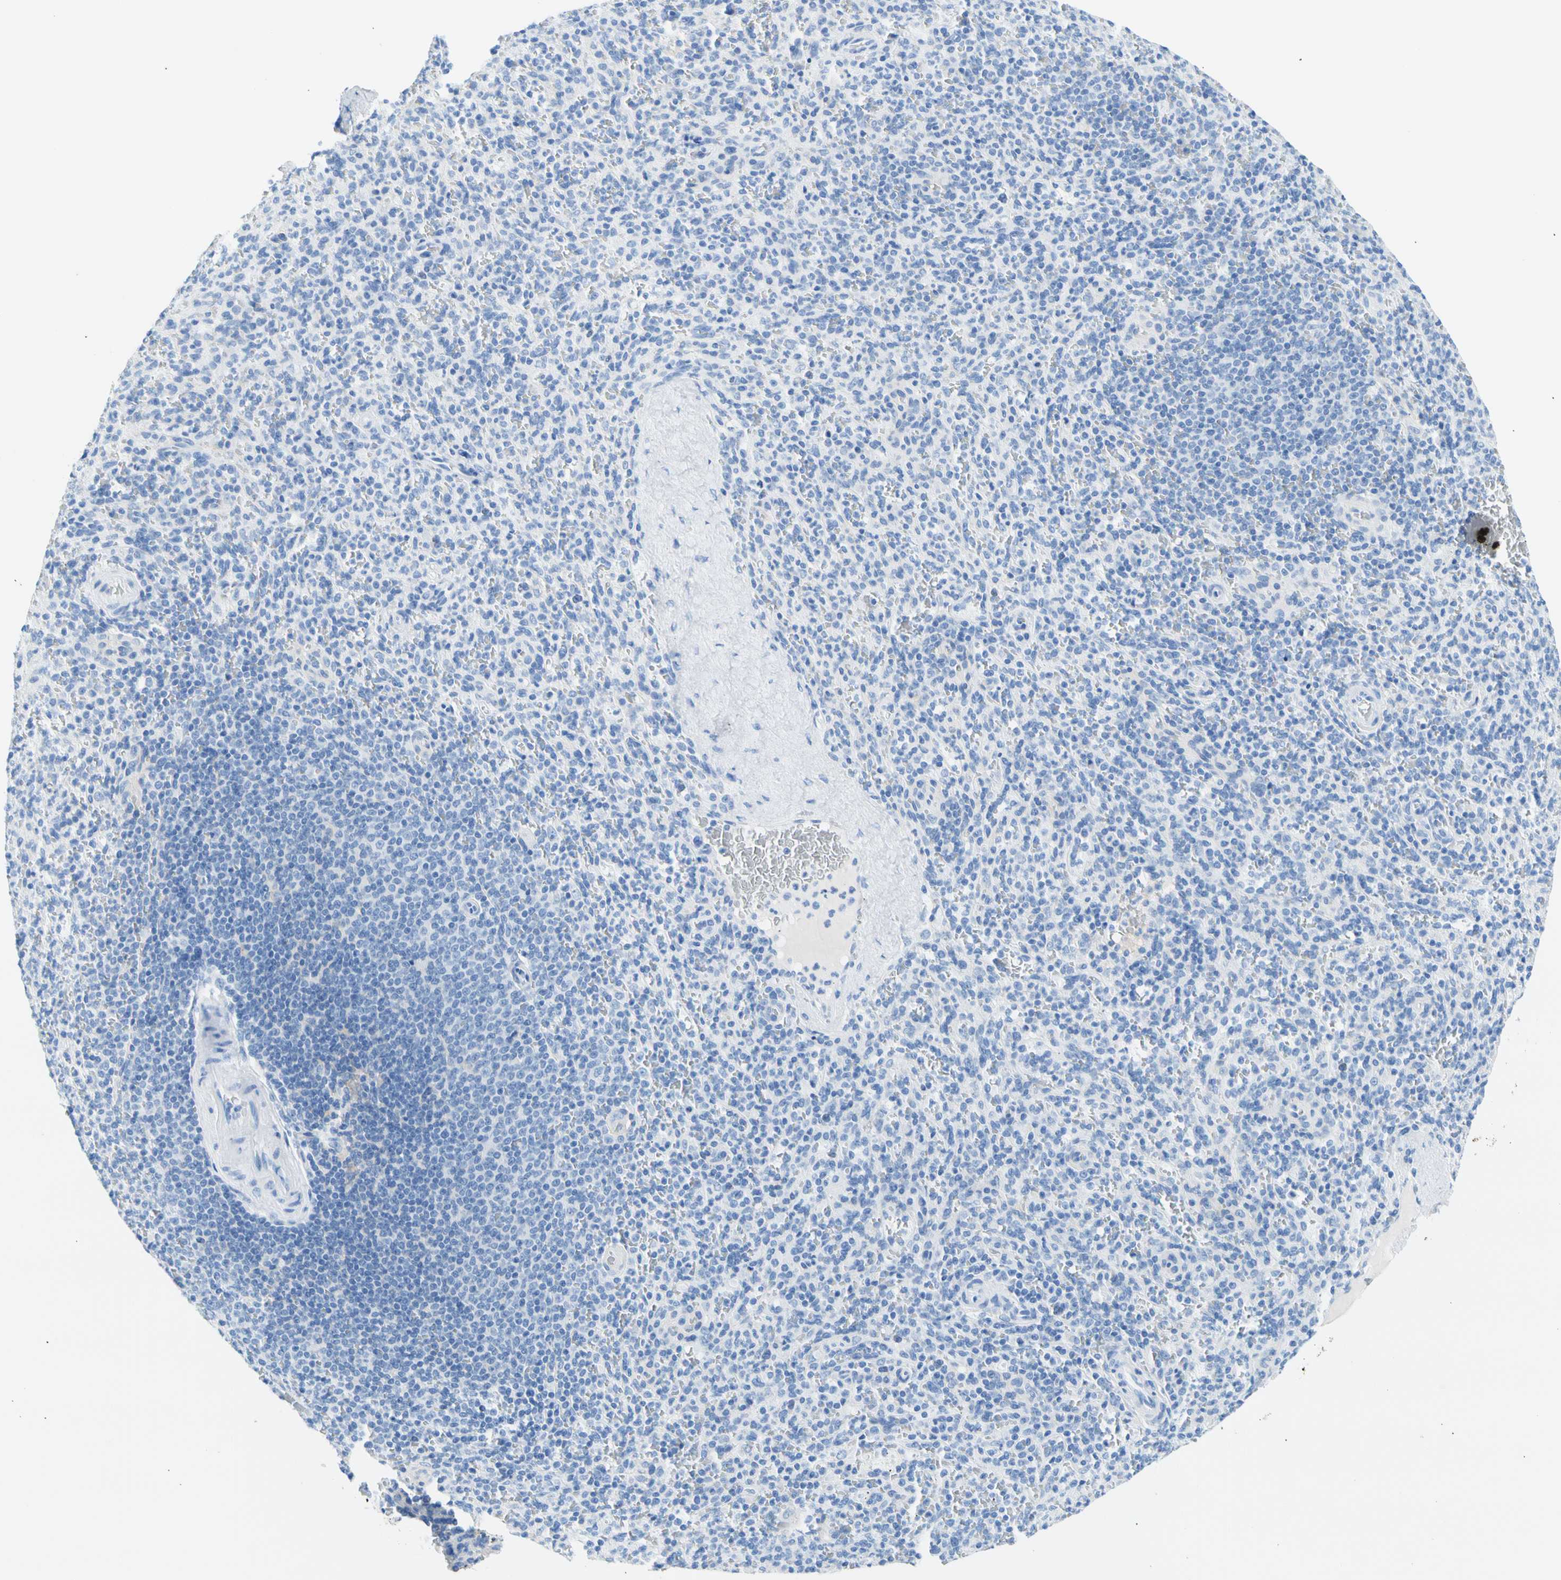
{"staining": {"intensity": "negative", "quantity": "none", "location": "none"}, "tissue": "spleen", "cell_type": "Cells in red pulp", "image_type": "normal", "snomed": [{"axis": "morphology", "description": "Normal tissue, NOS"}, {"axis": "topography", "description": "Spleen"}], "caption": "DAB immunohistochemical staining of normal spleen reveals no significant expression in cells in red pulp. (Brightfield microscopy of DAB (3,3'-diaminobenzidine) immunohistochemistry at high magnification).", "gene": "CEL", "patient": {"sex": "male", "age": 36}}